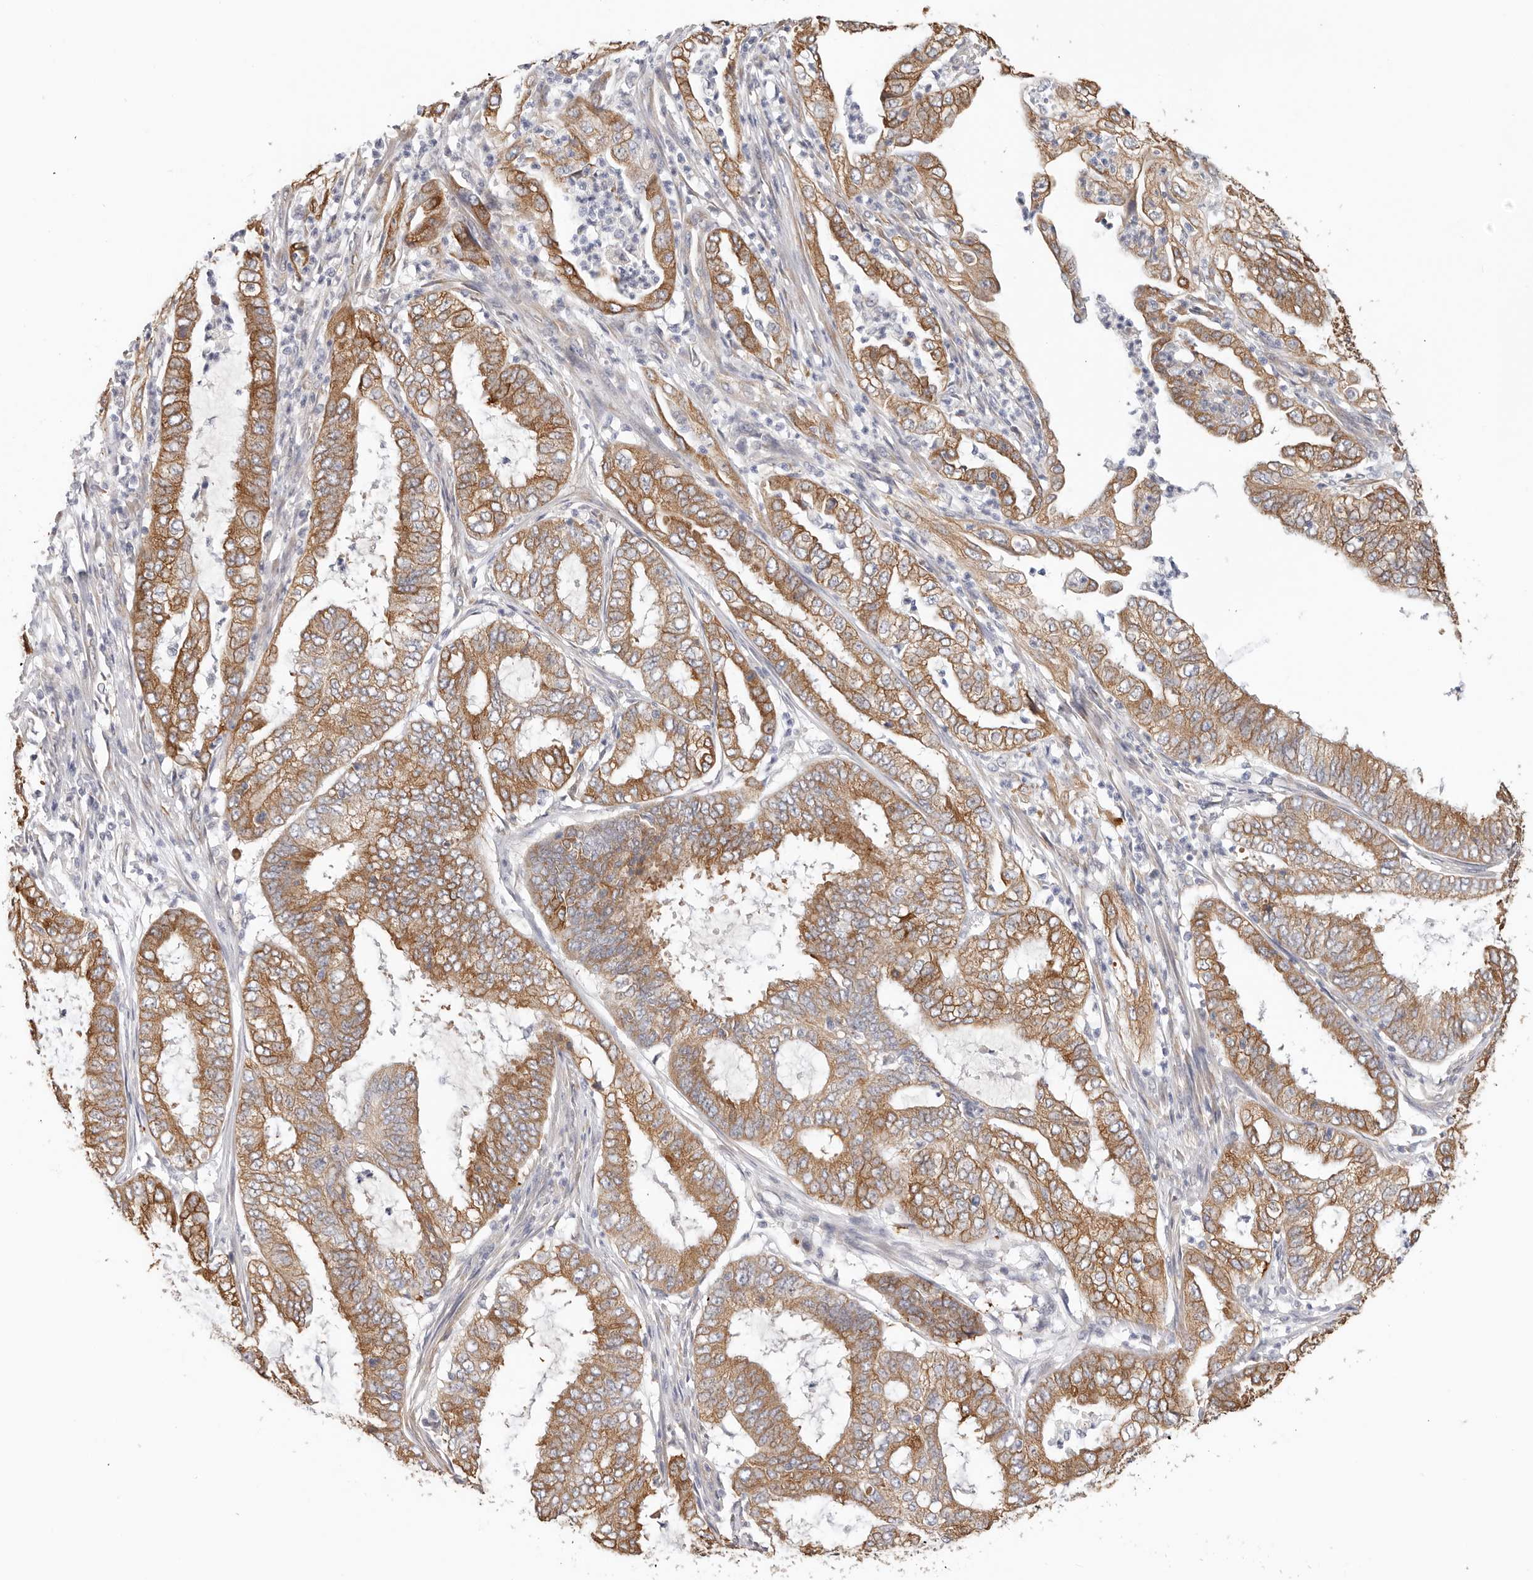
{"staining": {"intensity": "moderate", "quantity": ">75%", "location": "cytoplasmic/membranous"}, "tissue": "endometrial cancer", "cell_type": "Tumor cells", "image_type": "cancer", "snomed": [{"axis": "morphology", "description": "Adenocarcinoma, NOS"}, {"axis": "topography", "description": "Endometrium"}], "caption": "Endometrial adenocarcinoma tissue exhibits moderate cytoplasmic/membranous expression in about >75% of tumor cells (DAB (3,3'-diaminobenzidine) IHC with brightfield microscopy, high magnification).", "gene": "AFDN", "patient": {"sex": "female", "age": 51}}